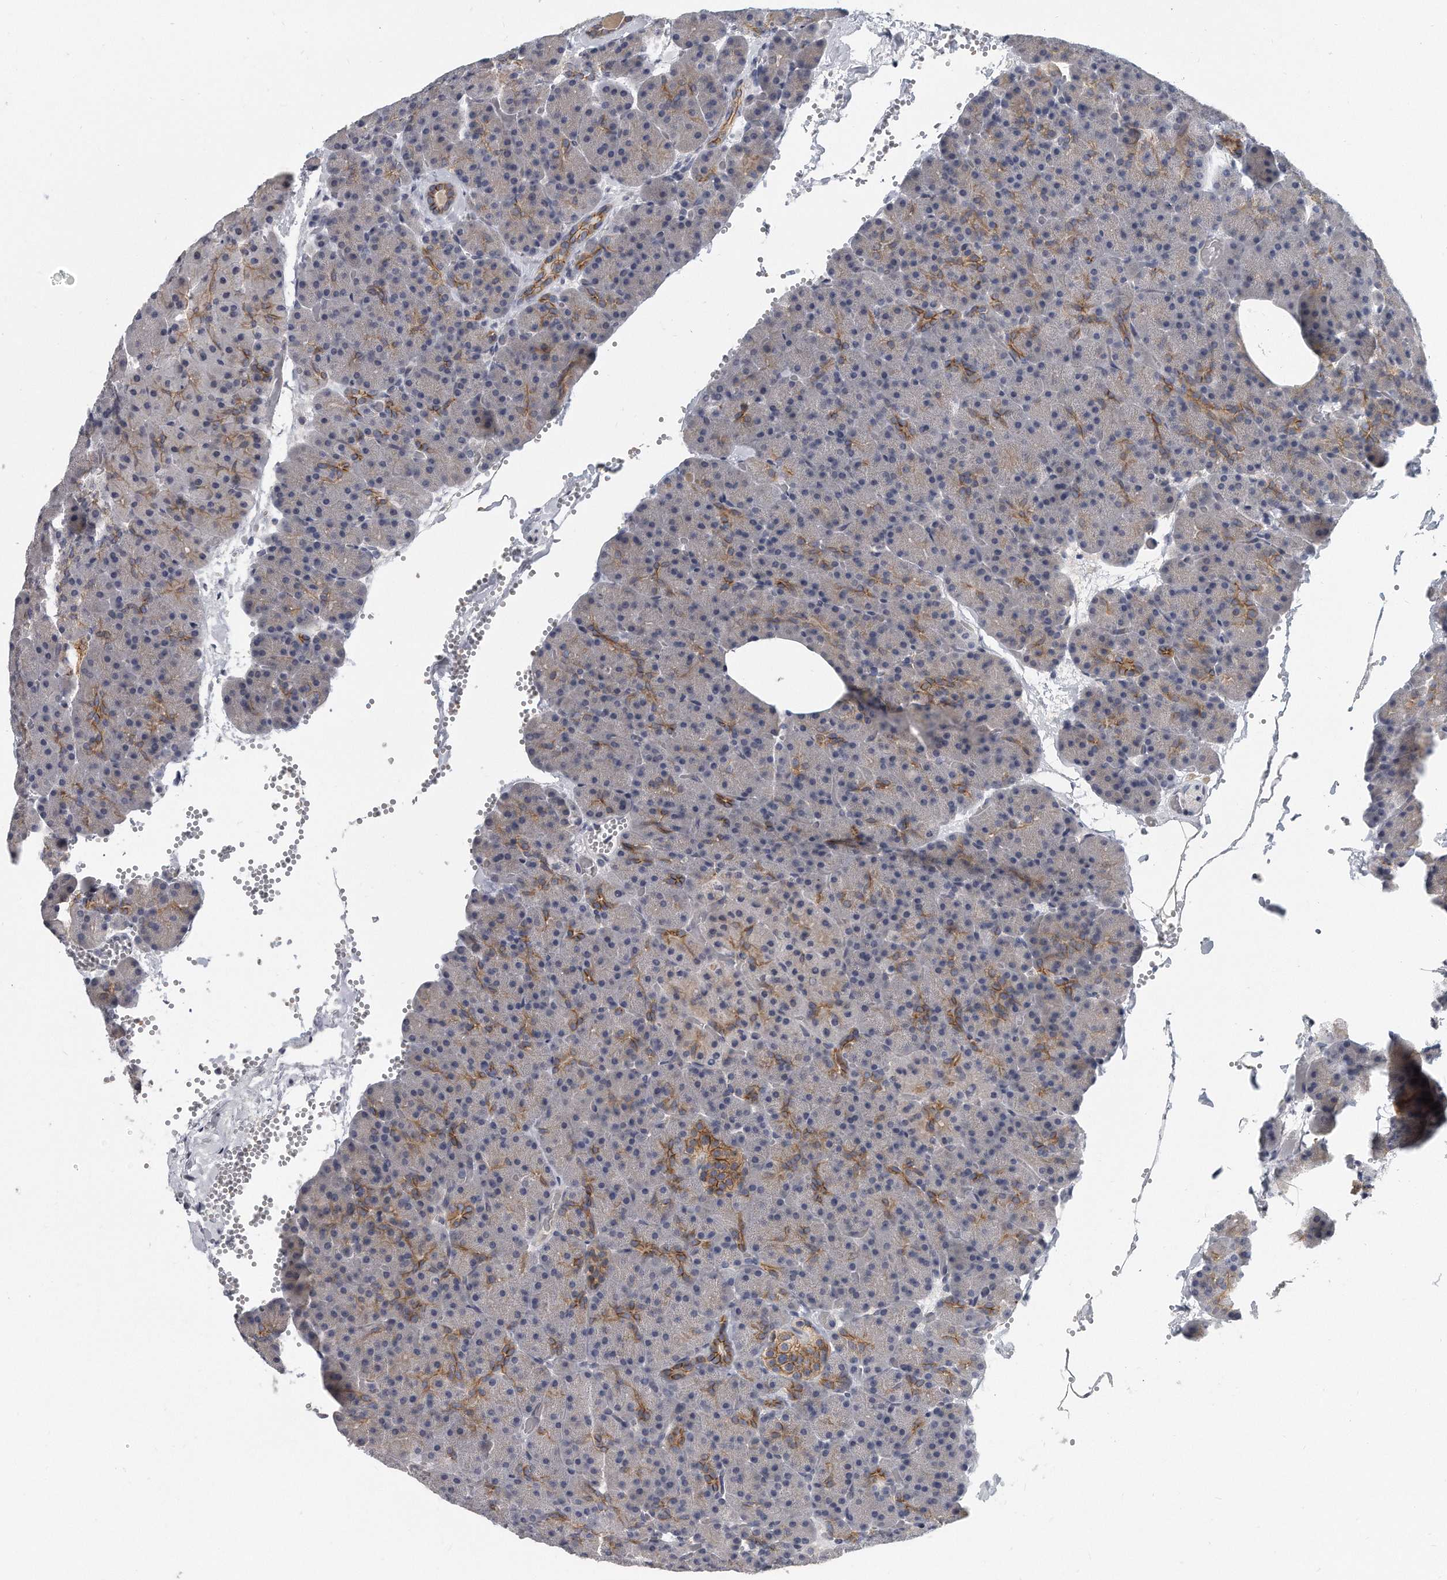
{"staining": {"intensity": "moderate", "quantity": "25%-75%", "location": "cytoplasmic/membranous"}, "tissue": "pancreas", "cell_type": "Exocrine glandular cells", "image_type": "normal", "snomed": [{"axis": "morphology", "description": "Normal tissue, NOS"}, {"axis": "morphology", "description": "Carcinoid, malignant, NOS"}, {"axis": "topography", "description": "Pancreas"}], "caption": "Immunohistochemical staining of normal pancreas exhibits medium levels of moderate cytoplasmic/membranous positivity in approximately 25%-75% of exocrine glandular cells. (brown staining indicates protein expression, while blue staining denotes nuclei).", "gene": "PLEKHA6", "patient": {"sex": "female", "age": 35}}